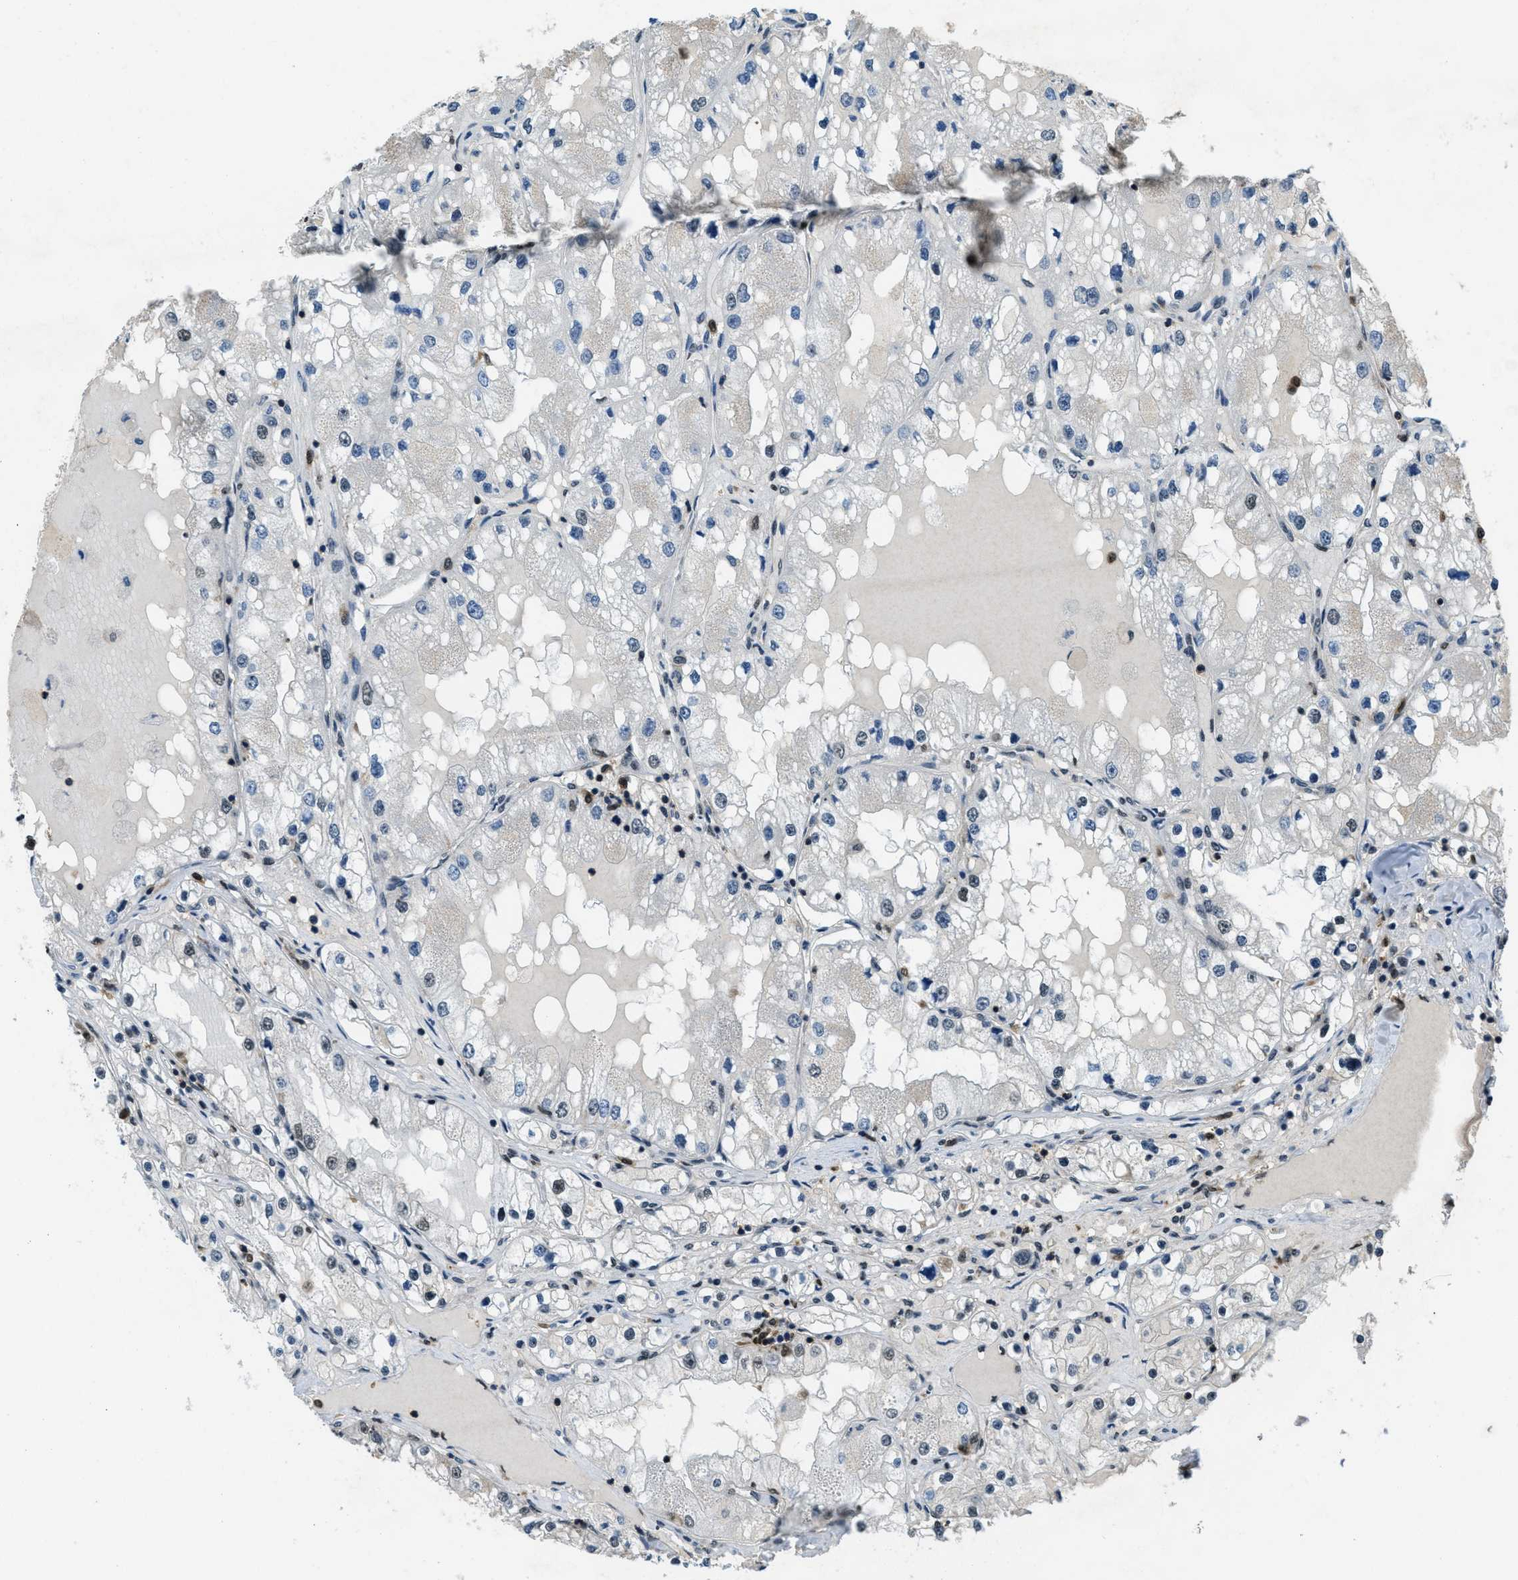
{"staining": {"intensity": "moderate", "quantity": "<25%", "location": "nuclear"}, "tissue": "renal cancer", "cell_type": "Tumor cells", "image_type": "cancer", "snomed": [{"axis": "morphology", "description": "Adenocarcinoma, NOS"}, {"axis": "topography", "description": "Kidney"}], "caption": "Human adenocarcinoma (renal) stained with a protein marker demonstrates moderate staining in tumor cells.", "gene": "OGFR", "patient": {"sex": "male", "age": 68}}